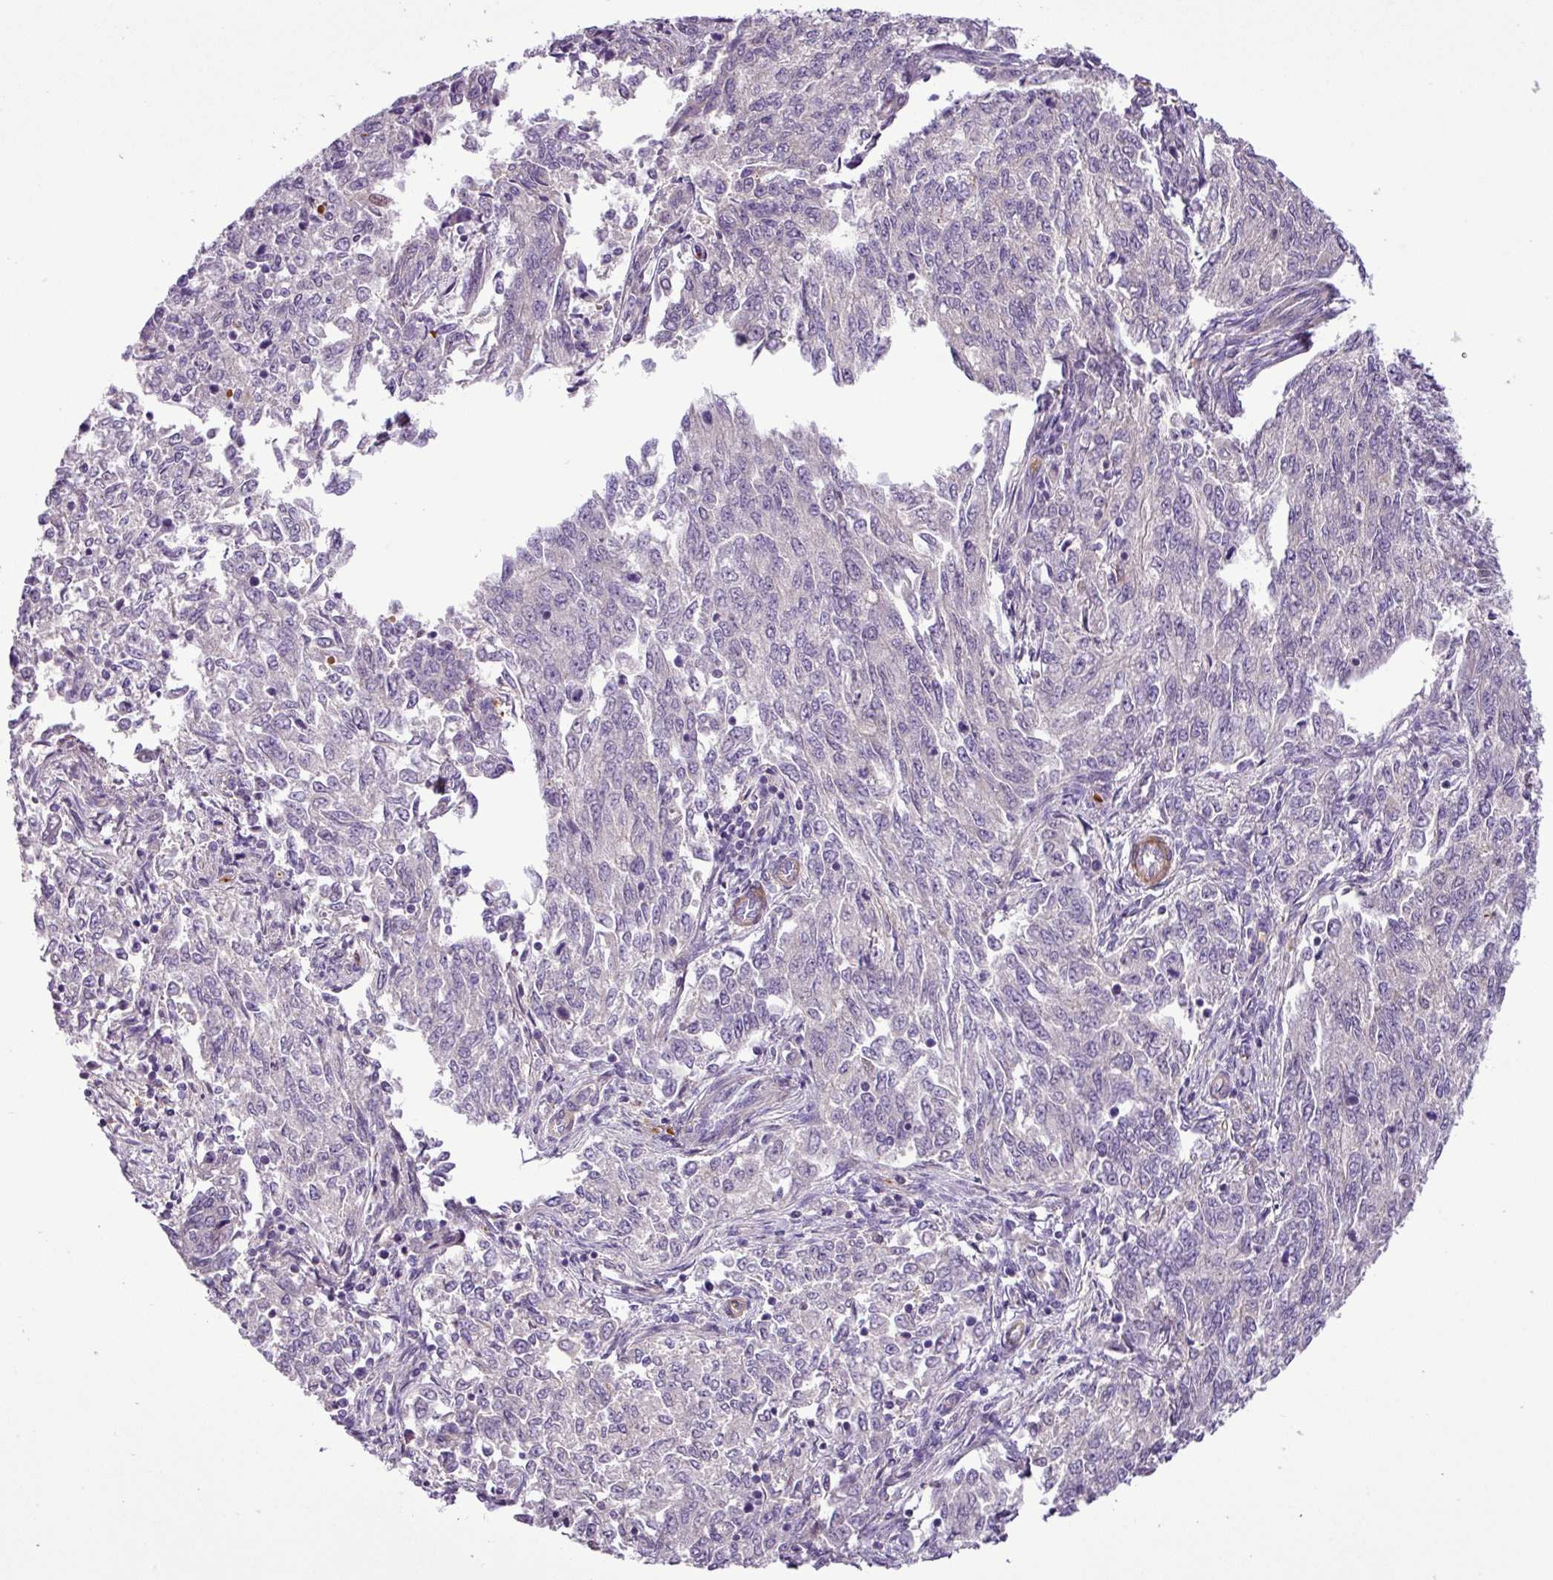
{"staining": {"intensity": "negative", "quantity": "none", "location": "none"}, "tissue": "endometrial cancer", "cell_type": "Tumor cells", "image_type": "cancer", "snomed": [{"axis": "morphology", "description": "Adenocarcinoma, NOS"}, {"axis": "topography", "description": "Endometrium"}], "caption": "IHC image of neoplastic tissue: endometrial adenocarcinoma stained with DAB demonstrates no significant protein staining in tumor cells.", "gene": "NBEAL2", "patient": {"sex": "female", "age": 50}}